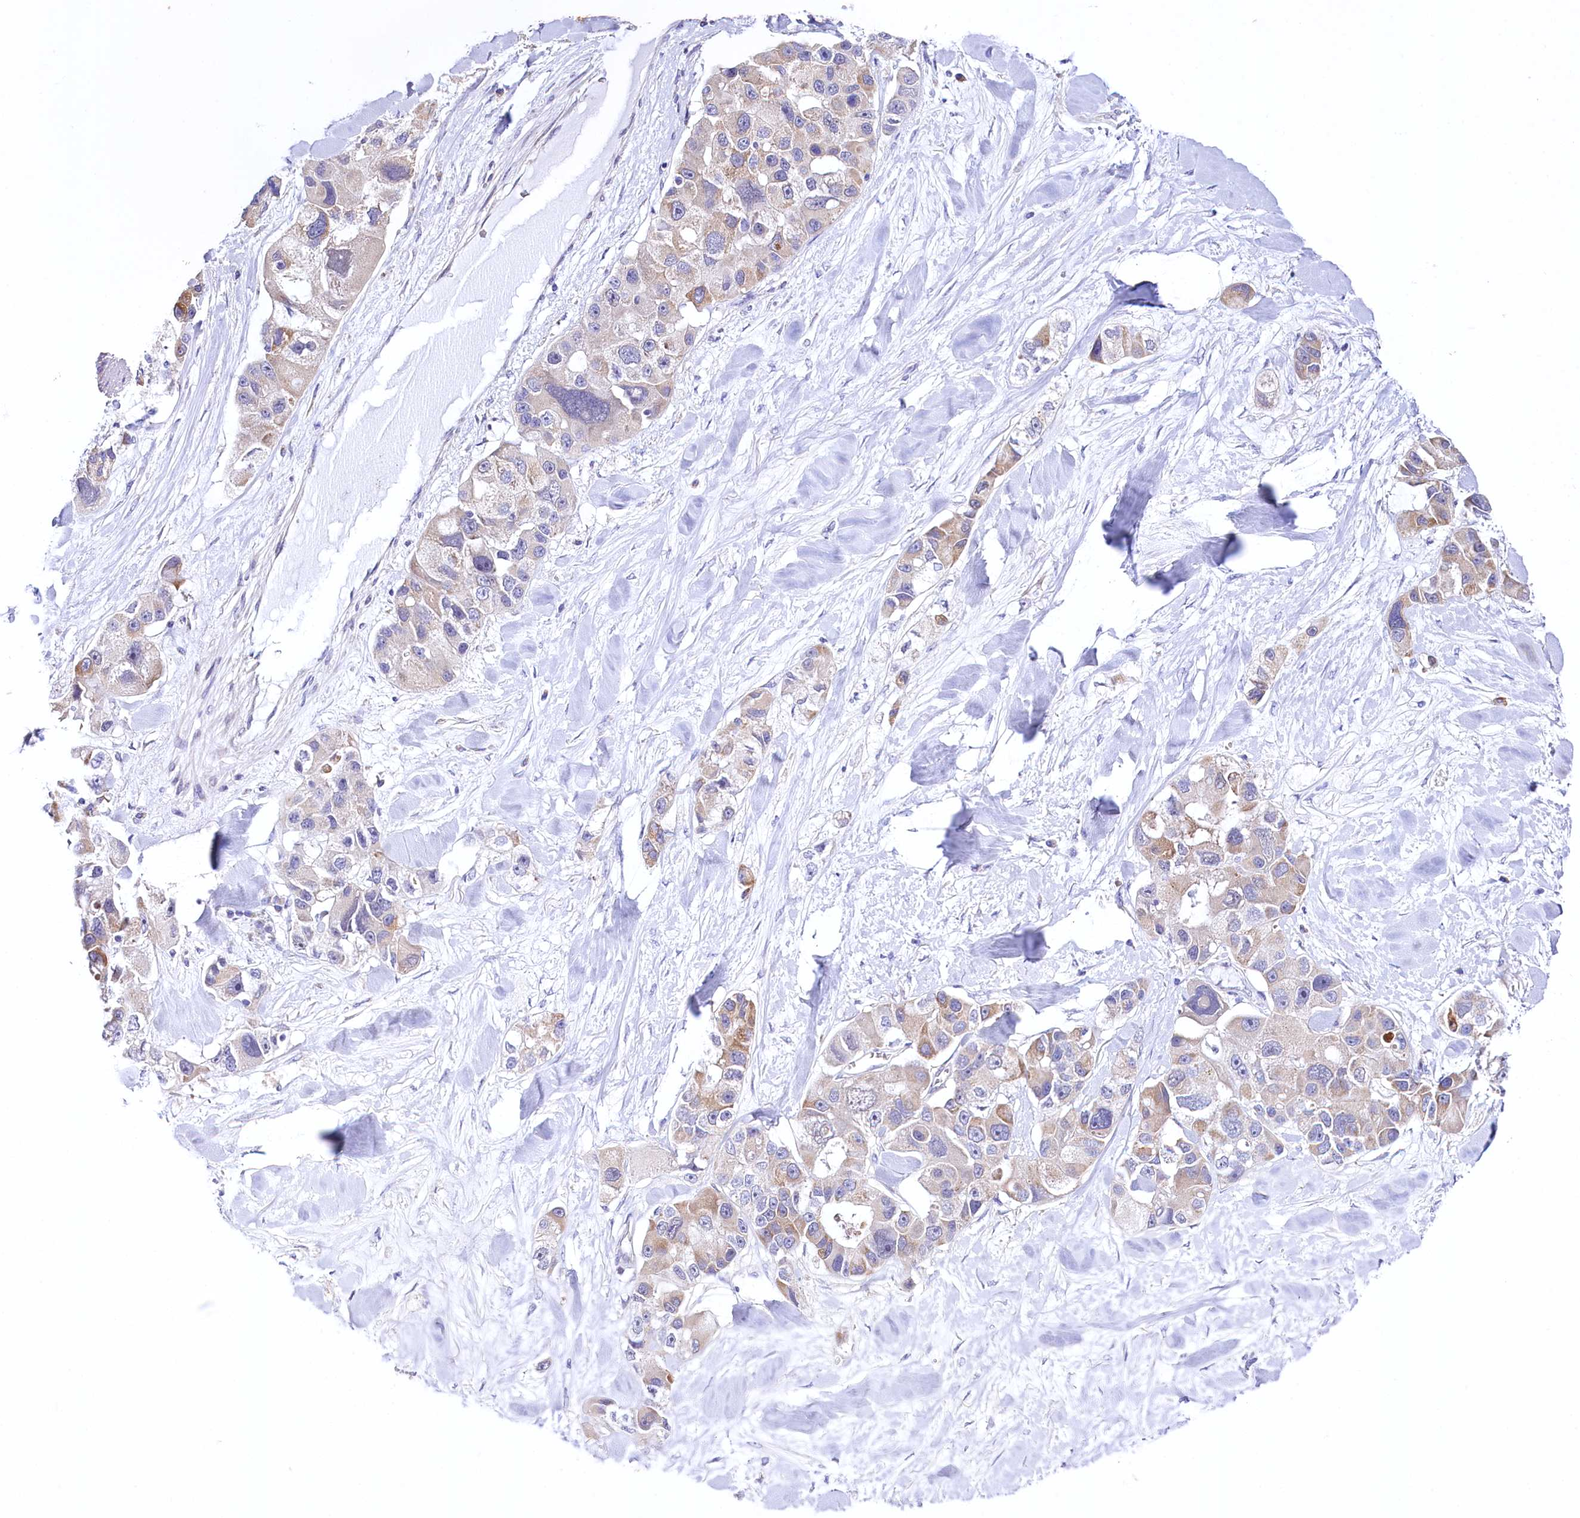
{"staining": {"intensity": "moderate", "quantity": "25%-75%", "location": "cytoplasmic/membranous"}, "tissue": "lung cancer", "cell_type": "Tumor cells", "image_type": "cancer", "snomed": [{"axis": "morphology", "description": "Adenocarcinoma, NOS"}, {"axis": "topography", "description": "Lung"}], "caption": "Adenocarcinoma (lung) stained for a protein (brown) demonstrates moderate cytoplasmic/membranous positive expression in about 25%-75% of tumor cells.", "gene": "CEP295", "patient": {"sex": "female", "age": 54}}